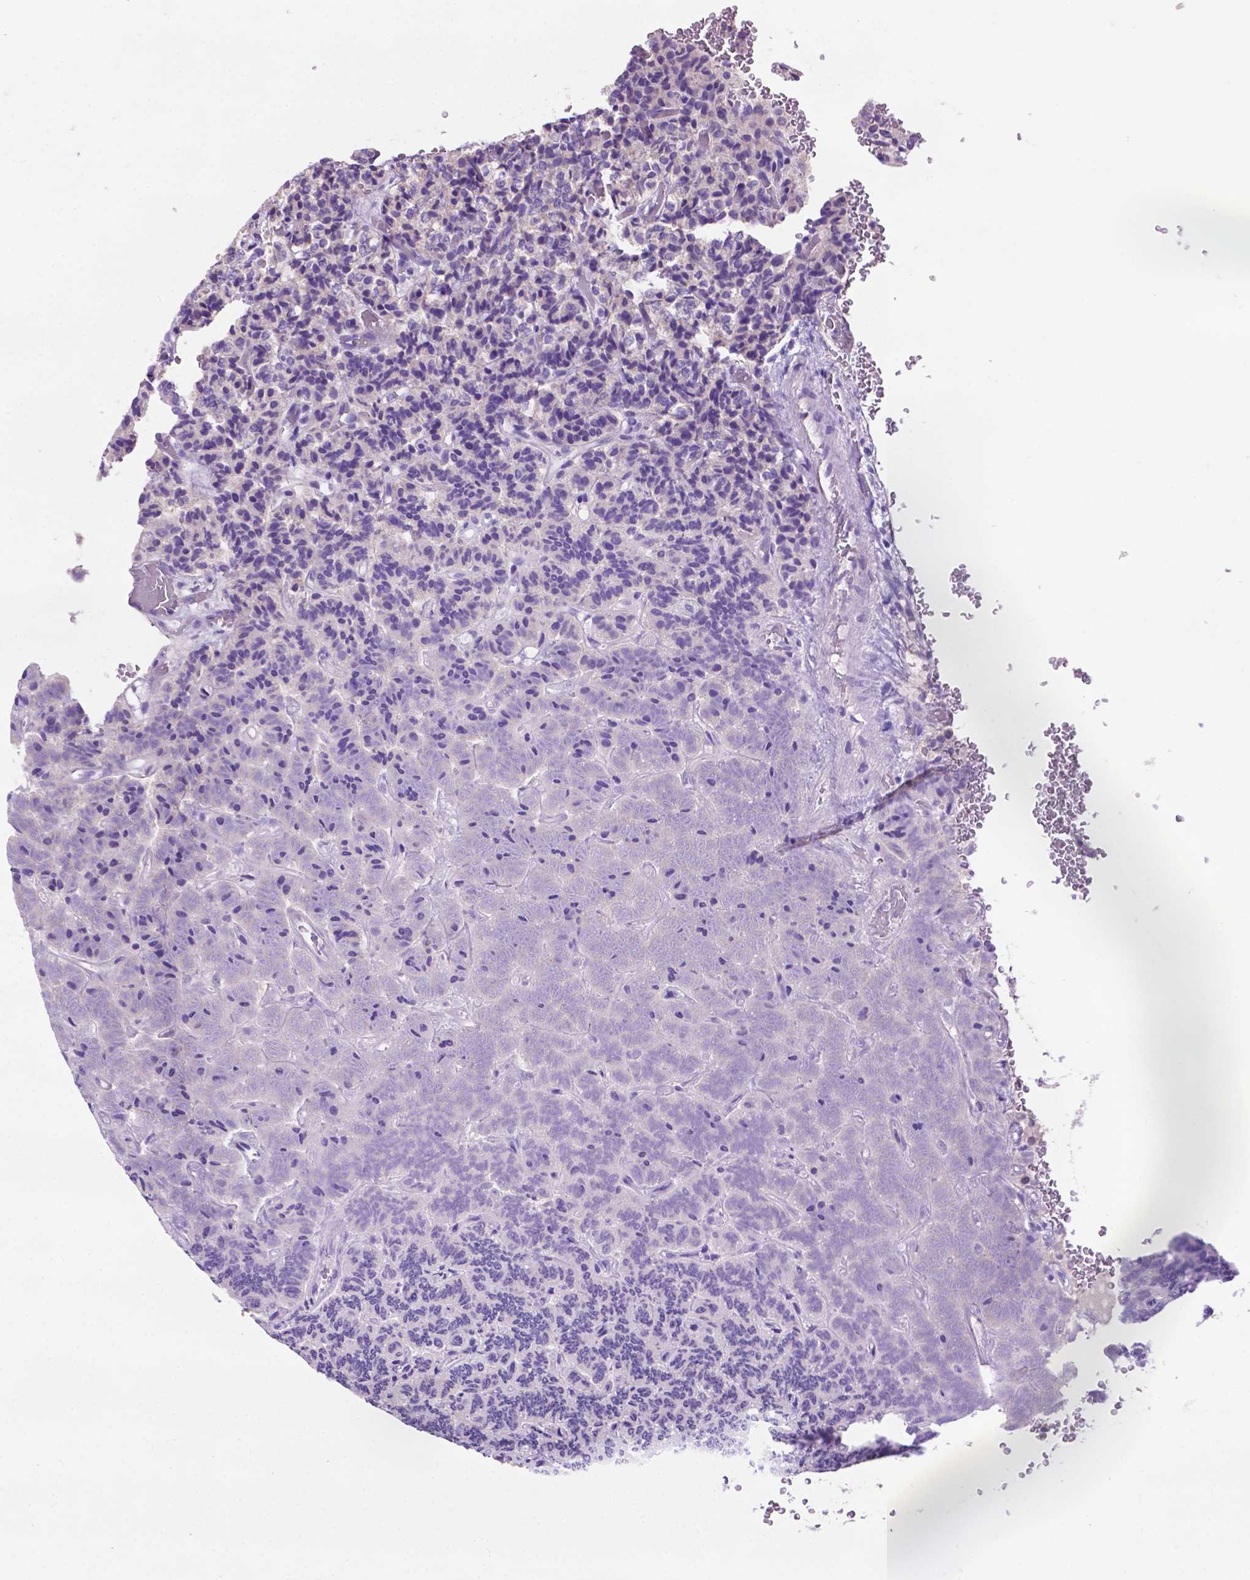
{"staining": {"intensity": "negative", "quantity": "none", "location": "none"}, "tissue": "carcinoid", "cell_type": "Tumor cells", "image_type": "cancer", "snomed": [{"axis": "morphology", "description": "Carcinoid, malignant, NOS"}, {"axis": "topography", "description": "Pancreas"}], "caption": "The photomicrograph demonstrates no significant staining in tumor cells of carcinoid (malignant). Nuclei are stained in blue.", "gene": "PHYHIP", "patient": {"sex": "male", "age": 36}}